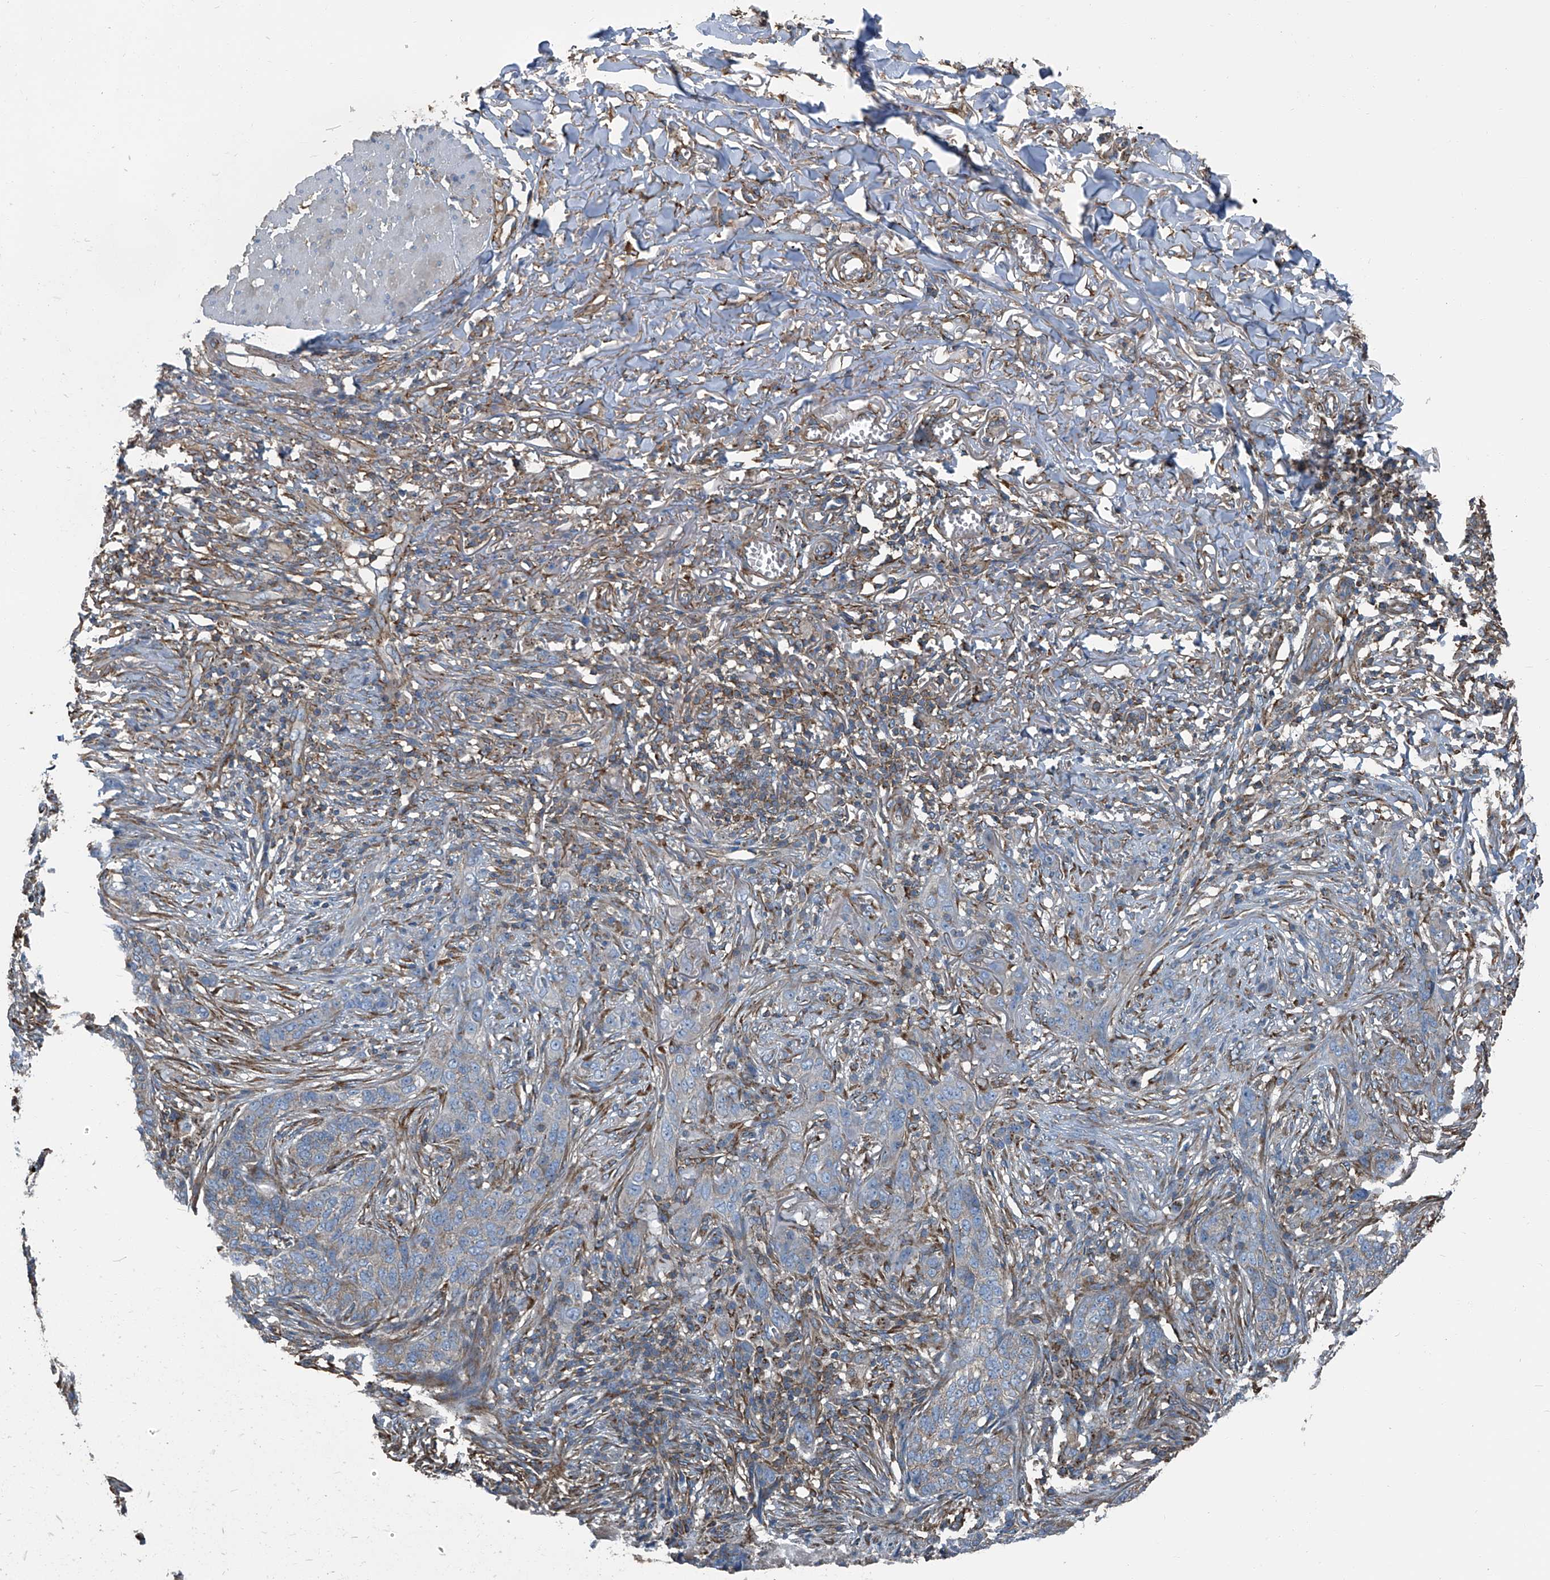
{"staining": {"intensity": "weak", "quantity": "25%-75%", "location": "cytoplasmic/membranous"}, "tissue": "skin cancer", "cell_type": "Tumor cells", "image_type": "cancer", "snomed": [{"axis": "morphology", "description": "Basal cell carcinoma"}, {"axis": "topography", "description": "Skin"}], "caption": "About 25%-75% of tumor cells in basal cell carcinoma (skin) reveal weak cytoplasmic/membranous protein expression as visualized by brown immunohistochemical staining.", "gene": "SEPTIN7", "patient": {"sex": "male", "age": 85}}